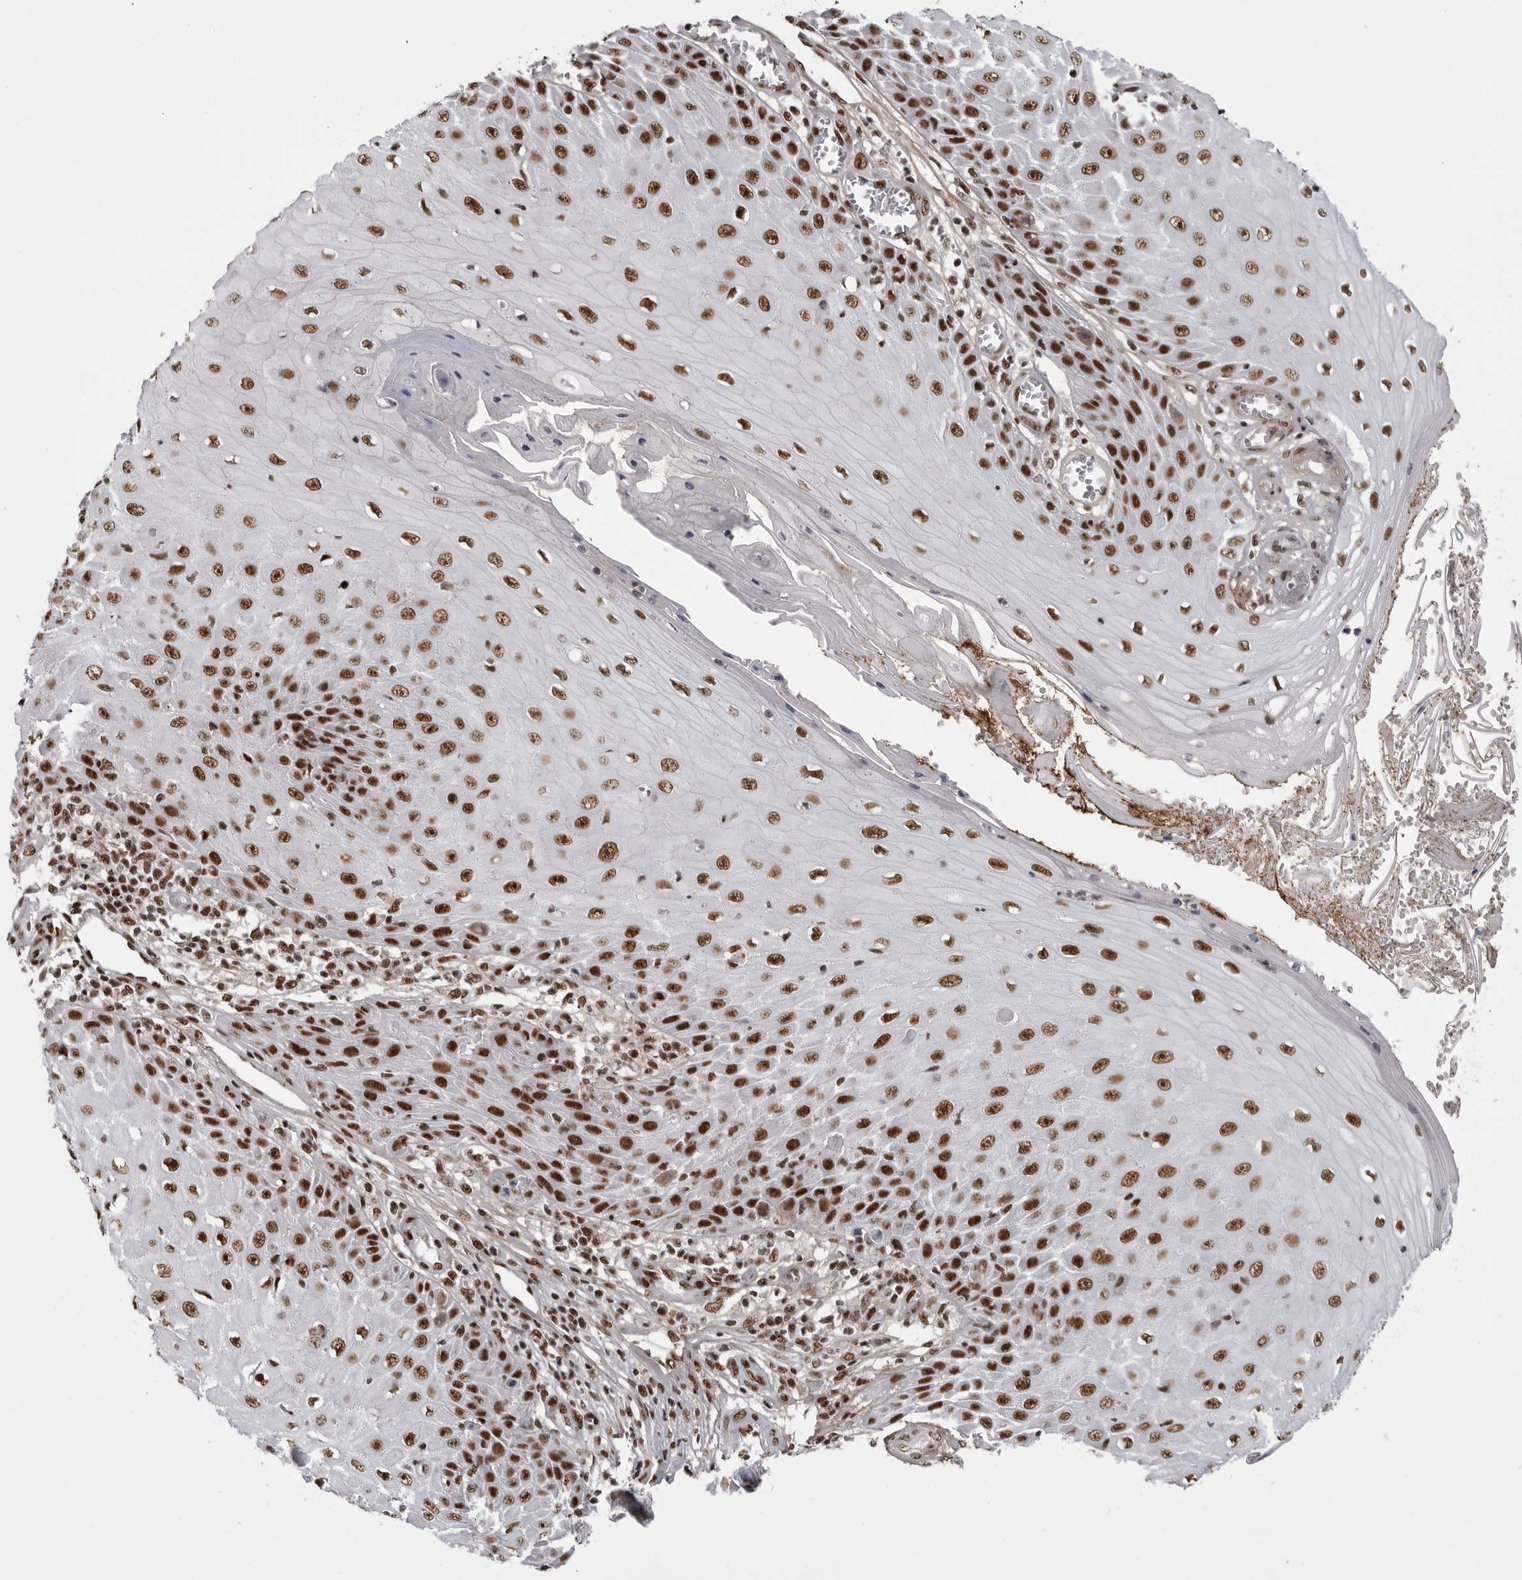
{"staining": {"intensity": "strong", "quantity": ">75%", "location": "nuclear"}, "tissue": "skin cancer", "cell_type": "Tumor cells", "image_type": "cancer", "snomed": [{"axis": "morphology", "description": "Squamous cell carcinoma, NOS"}, {"axis": "topography", "description": "Skin"}], "caption": "Immunohistochemical staining of squamous cell carcinoma (skin) shows strong nuclear protein staining in about >75% of tumor cells. The staining was performed using DAB, with brown indicating positive protein expression. Nuclei are stained blue with hematoxylin.", "gene": "PPP1R8", "patient": {"sex": "female", "age": 73}}